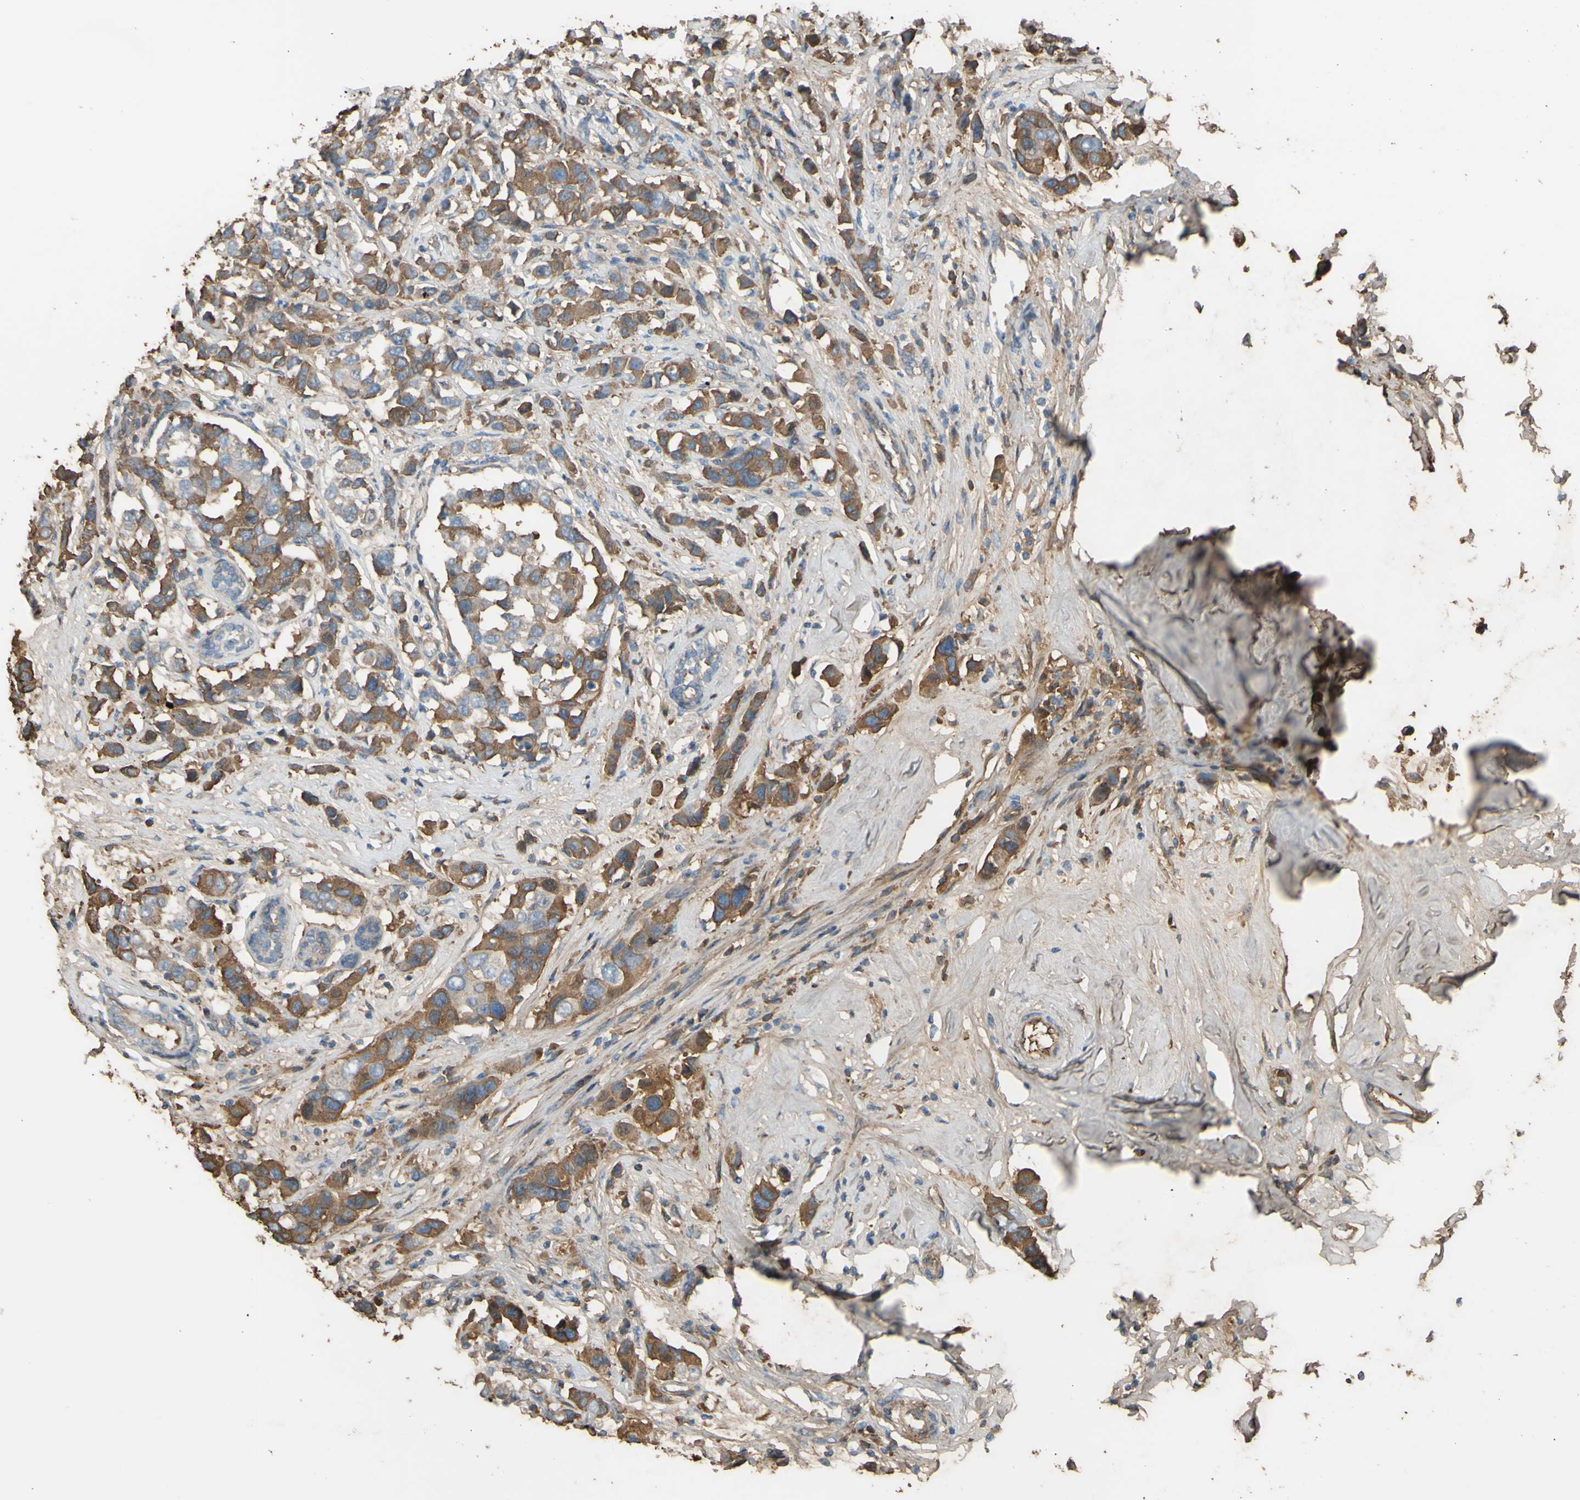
{"staining": {"intensity": "moderate", "quantity": ">75%", "location": "cytoplasmic/membranous"}, "tissue": "breast cancer", "cell_type": "Tumor cells", "image_type": "cancer", "snomed": [{"axis": "morphology", "description": "Normal tissue, NOS"}, {"axis": "morphology", "description": "Duct carcinoma"}, {"axis": "topography", "description": "Breast"}], "caption": "Protein analysis of breast cancer (invasive ductal carcinoma) tissue demonstrates moderate cytoplasmic/membranous staining in approximately >75% of tumor cells.", "gene": "PTGDS", "patient": {"sex": "female", "age": 50}}